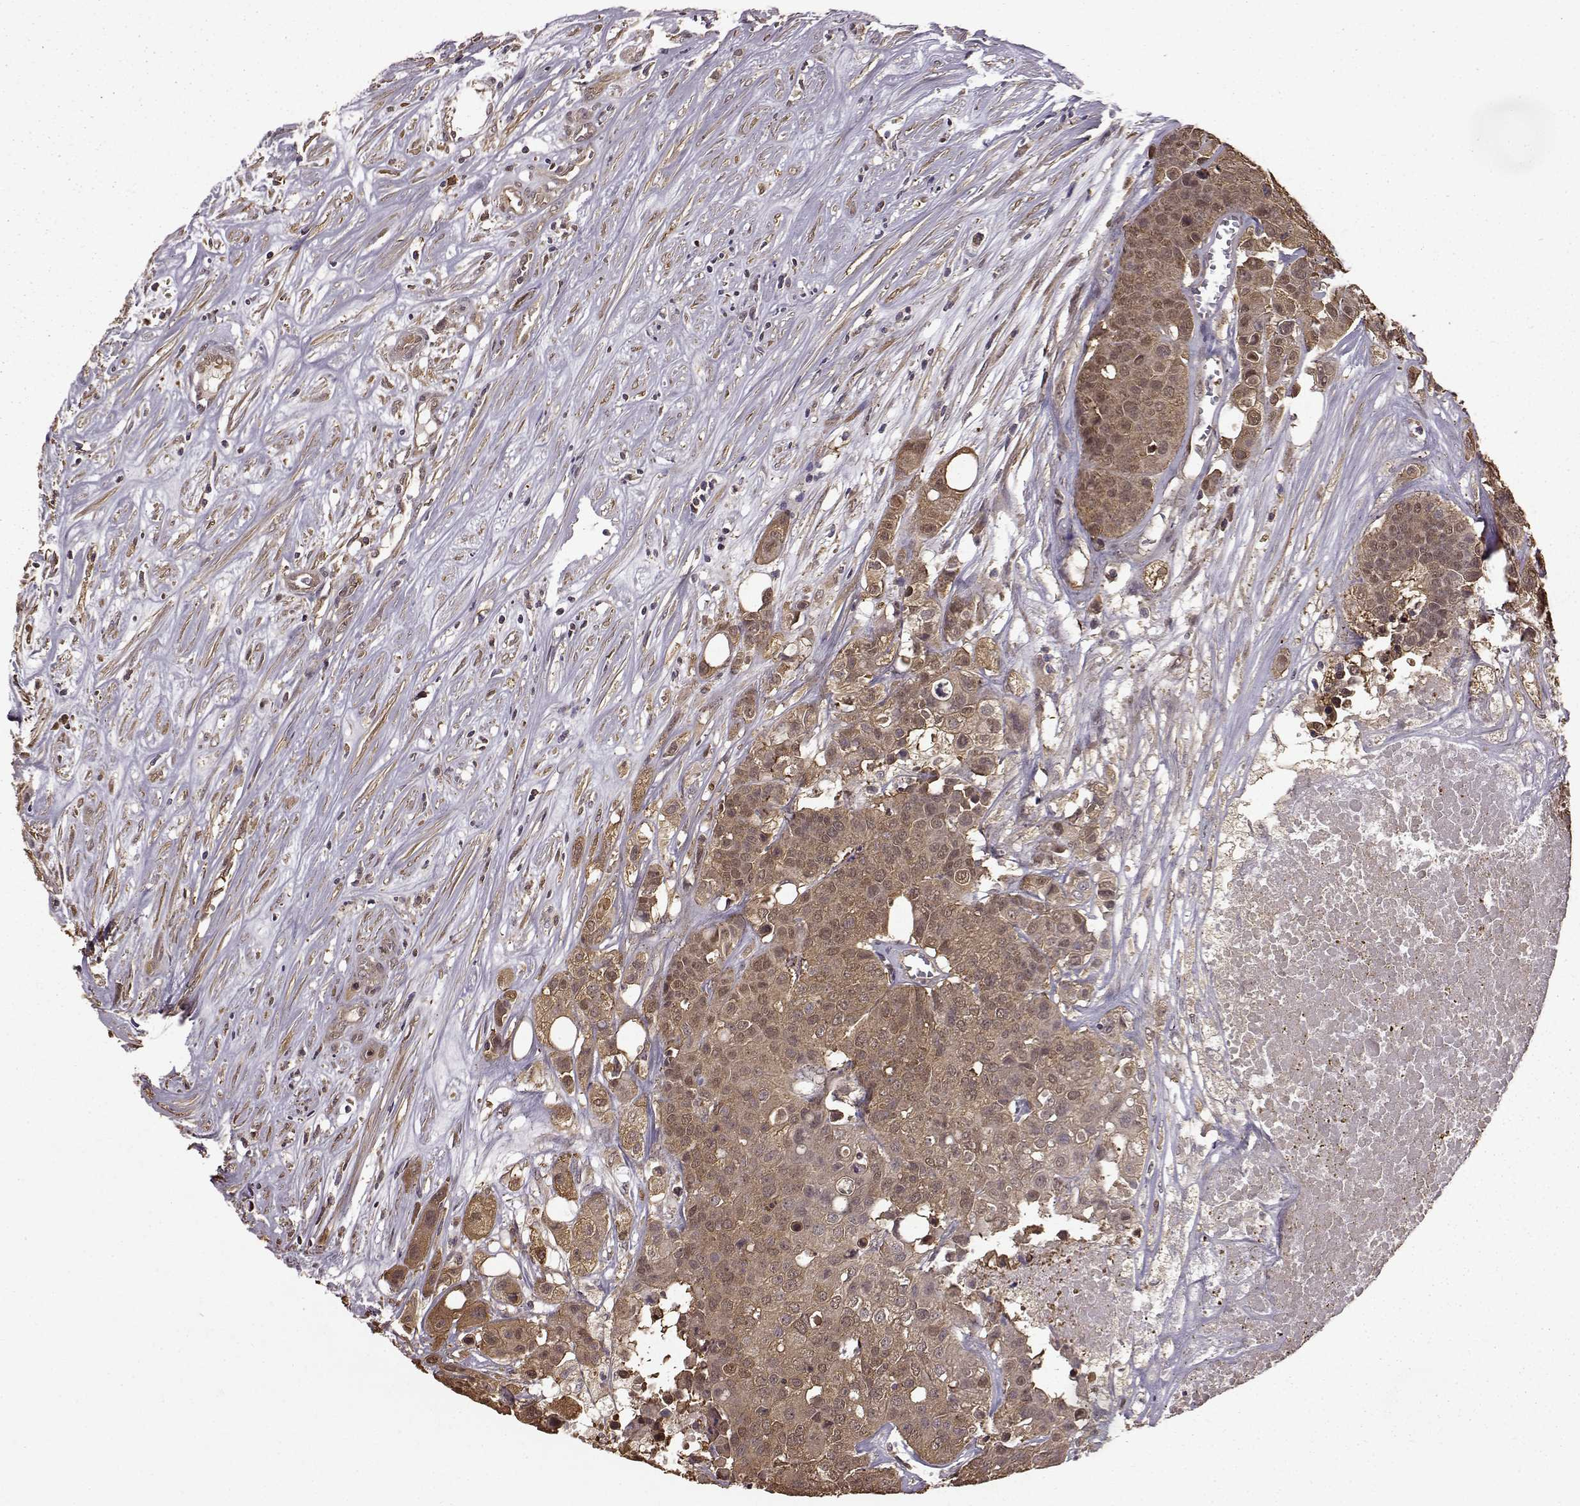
{"staining": {"intensity": "moderate", "quantity": ">75%", "location": "cytoplasmic/membranous"}, "tissue": "carcinoid", "cell_type": "Tumor cells", "image_type": "cancer", "snomed": [{"axis": "morphology", "description": "Carcinoid, malignant, NOS"}, {"axis": "topography", "description": "Colon"}], "caption": "A micrograph of human malignant carcinoid stained for a protein exhibits moderate cytoplasmic/membranous brown staining in tumor cells. (Stains: DAB (3,3'-diaminobenzidine) in brown, nuclei in blue, Microscopy: brightfield microscopy at high magnification).", "gene": "NME1-NME2", "patient": {"sex": "male", "age": 81}}